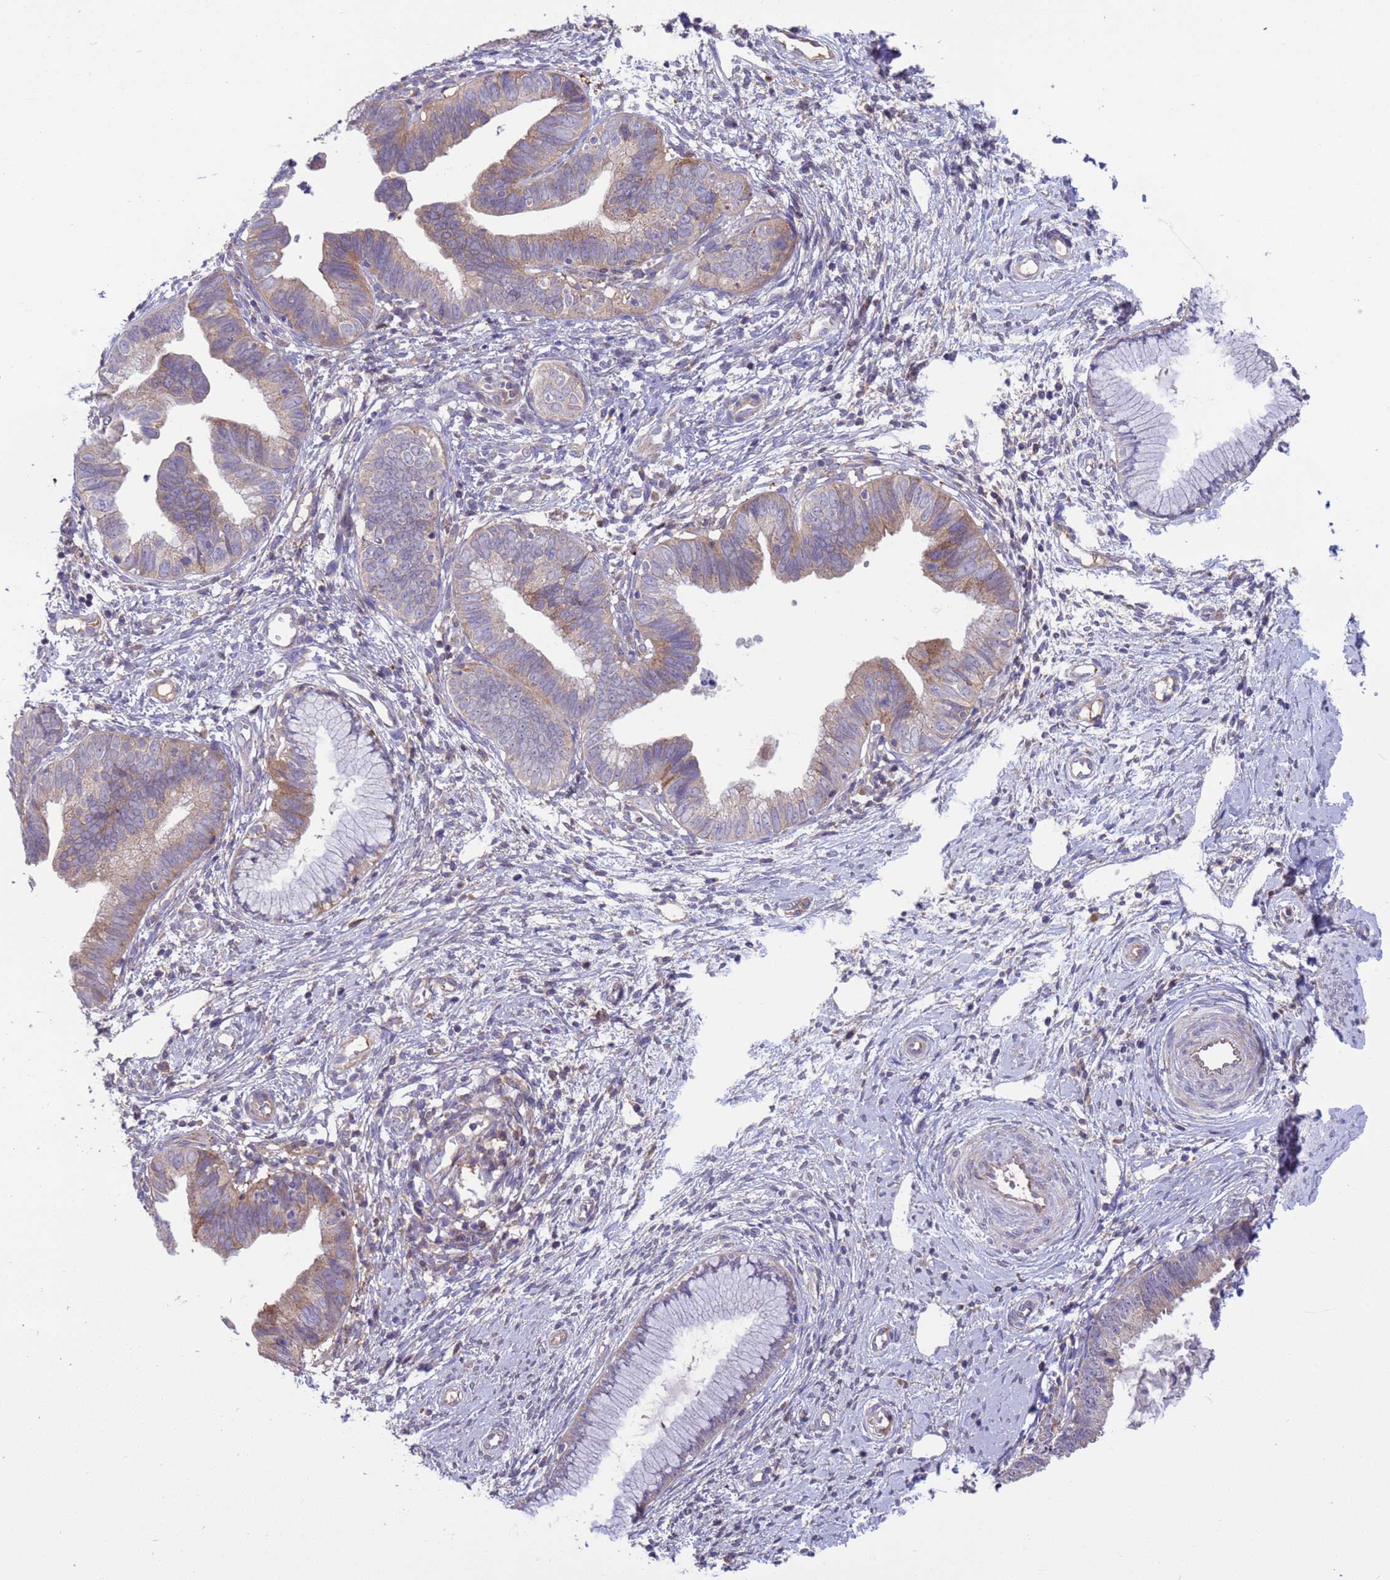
{"staining": {"intensity": "weak", "quantity": "<25%", "location": "cytoplasmic/membranous"}, "tissue": "cervical cancer", "cell_type": "Tumor cells", "image_type": "cancer", "snomed": [{"axis": "morphology", "description": "Adenocarcinoma, NOS"}, {"axis": "topography", "description": "Cervix"}], "caption": "The photomicrograph reveals no significant staining in tumor cells of cervical cancer.", "gene": "GJA10", "patient": {"sex": "female", "age": 36}}